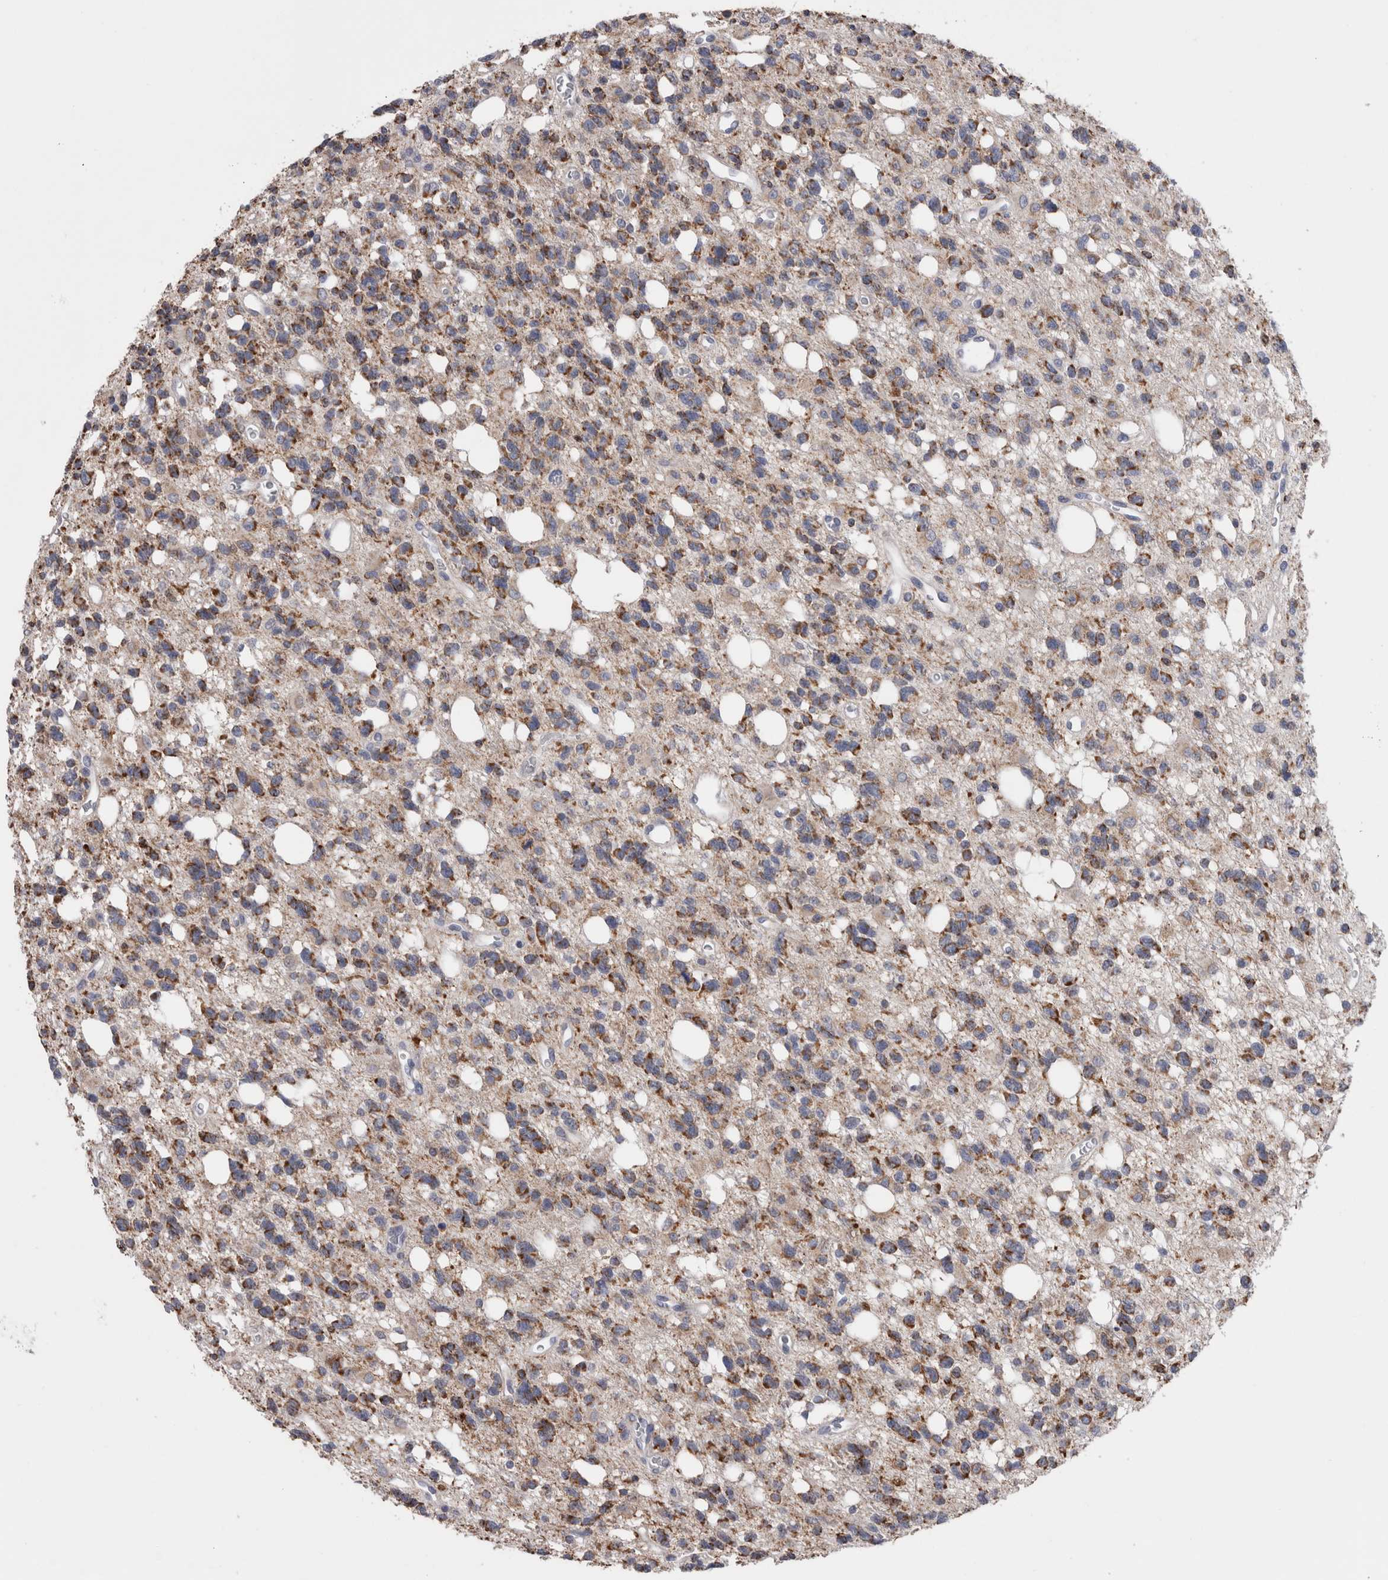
{"staining": {"intensity": "strong", "quantity": ">75%", "location": "cytoplasmic/membranous"}, "tissue": "glioma", "cell_type": "Tumor cells", "image_type": "cancer", "snomed": [{"axis": "morphology", "description": "Glioma, malignant, High grade"}, {"axis": "topography", "description": "Brain"}], "caption": "There is high levels of strong cytoplasmic/membranous positivity in tumor cells of malignant glioma (high-grade), as demonstrated by immunohistochemical staining (brown color).", "gene": "GDAP1", "patient": {"sex": "female", "age": 62}}